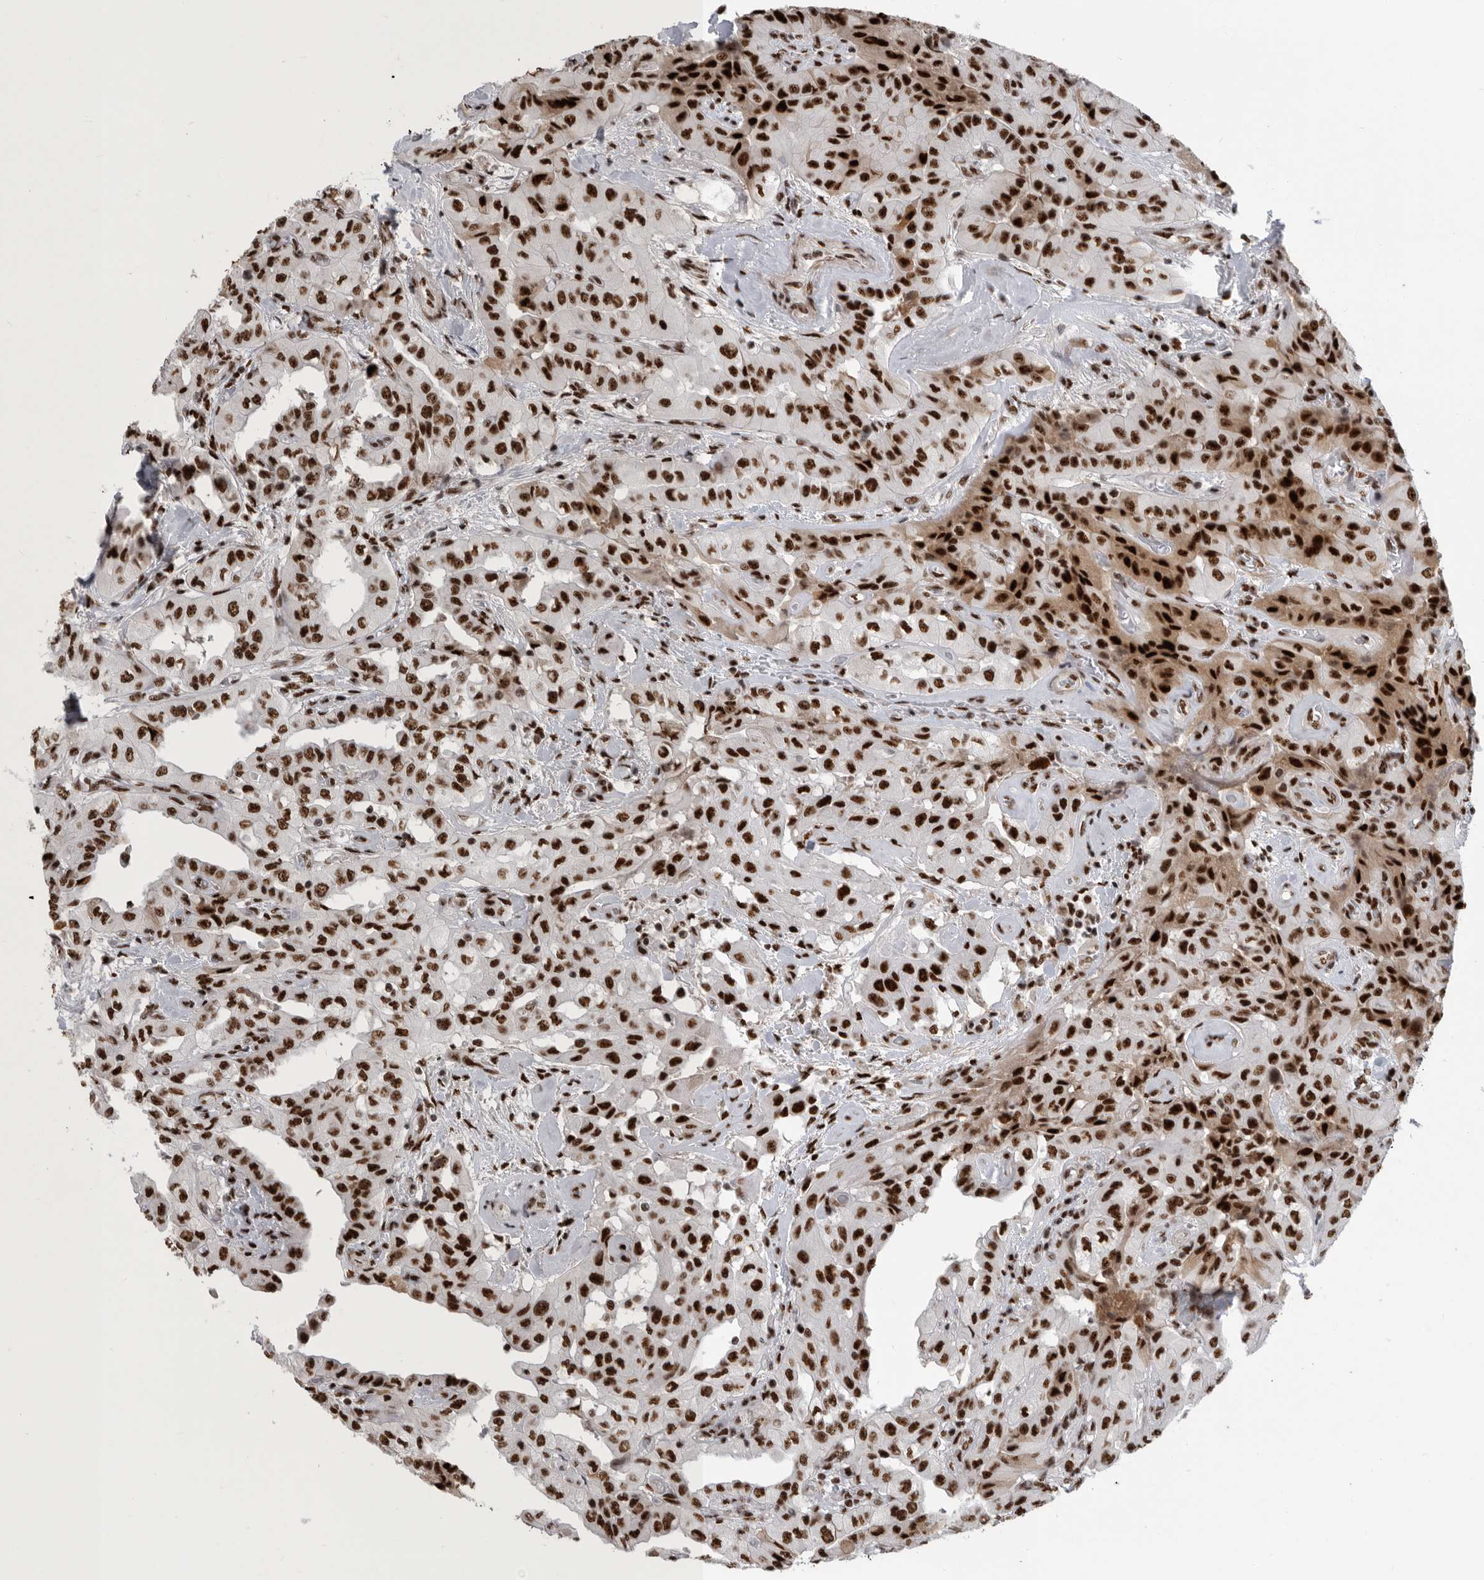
{"staining": {"intensity": "strong", "quantity": ">75%", "location": "nuclear"}, "tissue": "thyroid cancer", "cell_type": "Tumor cells", "image_type": "cancer", "snomed": [{"axis": "morphology", "description": "Papillary adenocarcinoma, NOS"}, {"axis": "topography", "description": "Thyroid gland"}], "caption": "Strong nuclear protein expression is identified in about >75% of tumor cells in papillary adenocarcinoma (thyroid). (DAB (3,3'-diaminobenzidine) = brown stain, brightfield microscopy at high magnification).", "gene": "BCLAF1", "patient": {"sex": "female", "age": 59}}